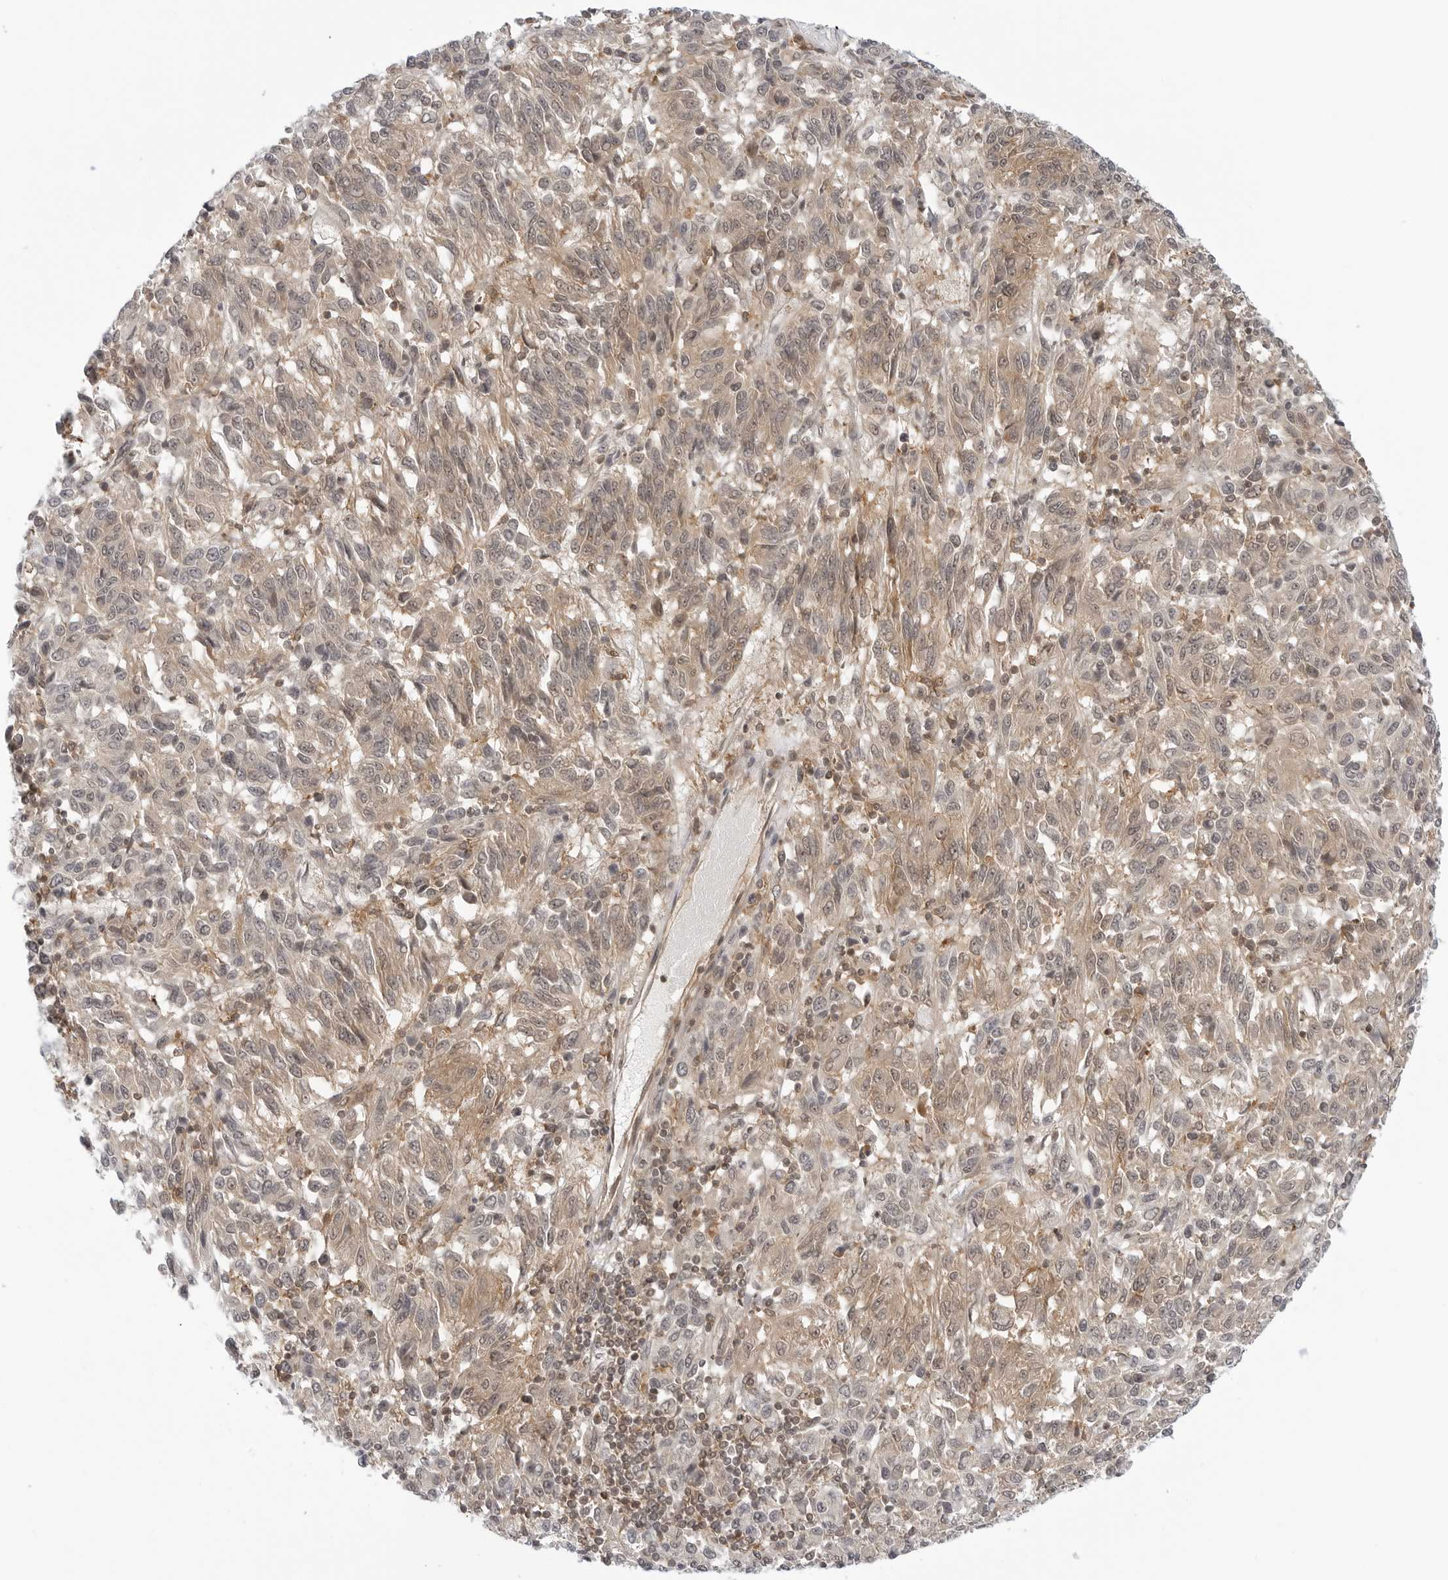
{"staining": {"intensity": "weak", "quantity": ">75%", "location": "cytoplasmic/membranous"}, "tissue": "melanoma", "cell_type": "Tumor cells", "image_type": "cancer", "snomed": [{"axis": "morphology", "description": "Malignant melanoma, Metastatic site"}, {"axis": "topography", "description": "Lung"}], "caption": "Weak cytoplasmic/membranous protein positivity is appreciated in about >75% of tumor cells in melanoma.", "gene": "MAP2K5", "patient": {"sex": "male", "age": 64}}